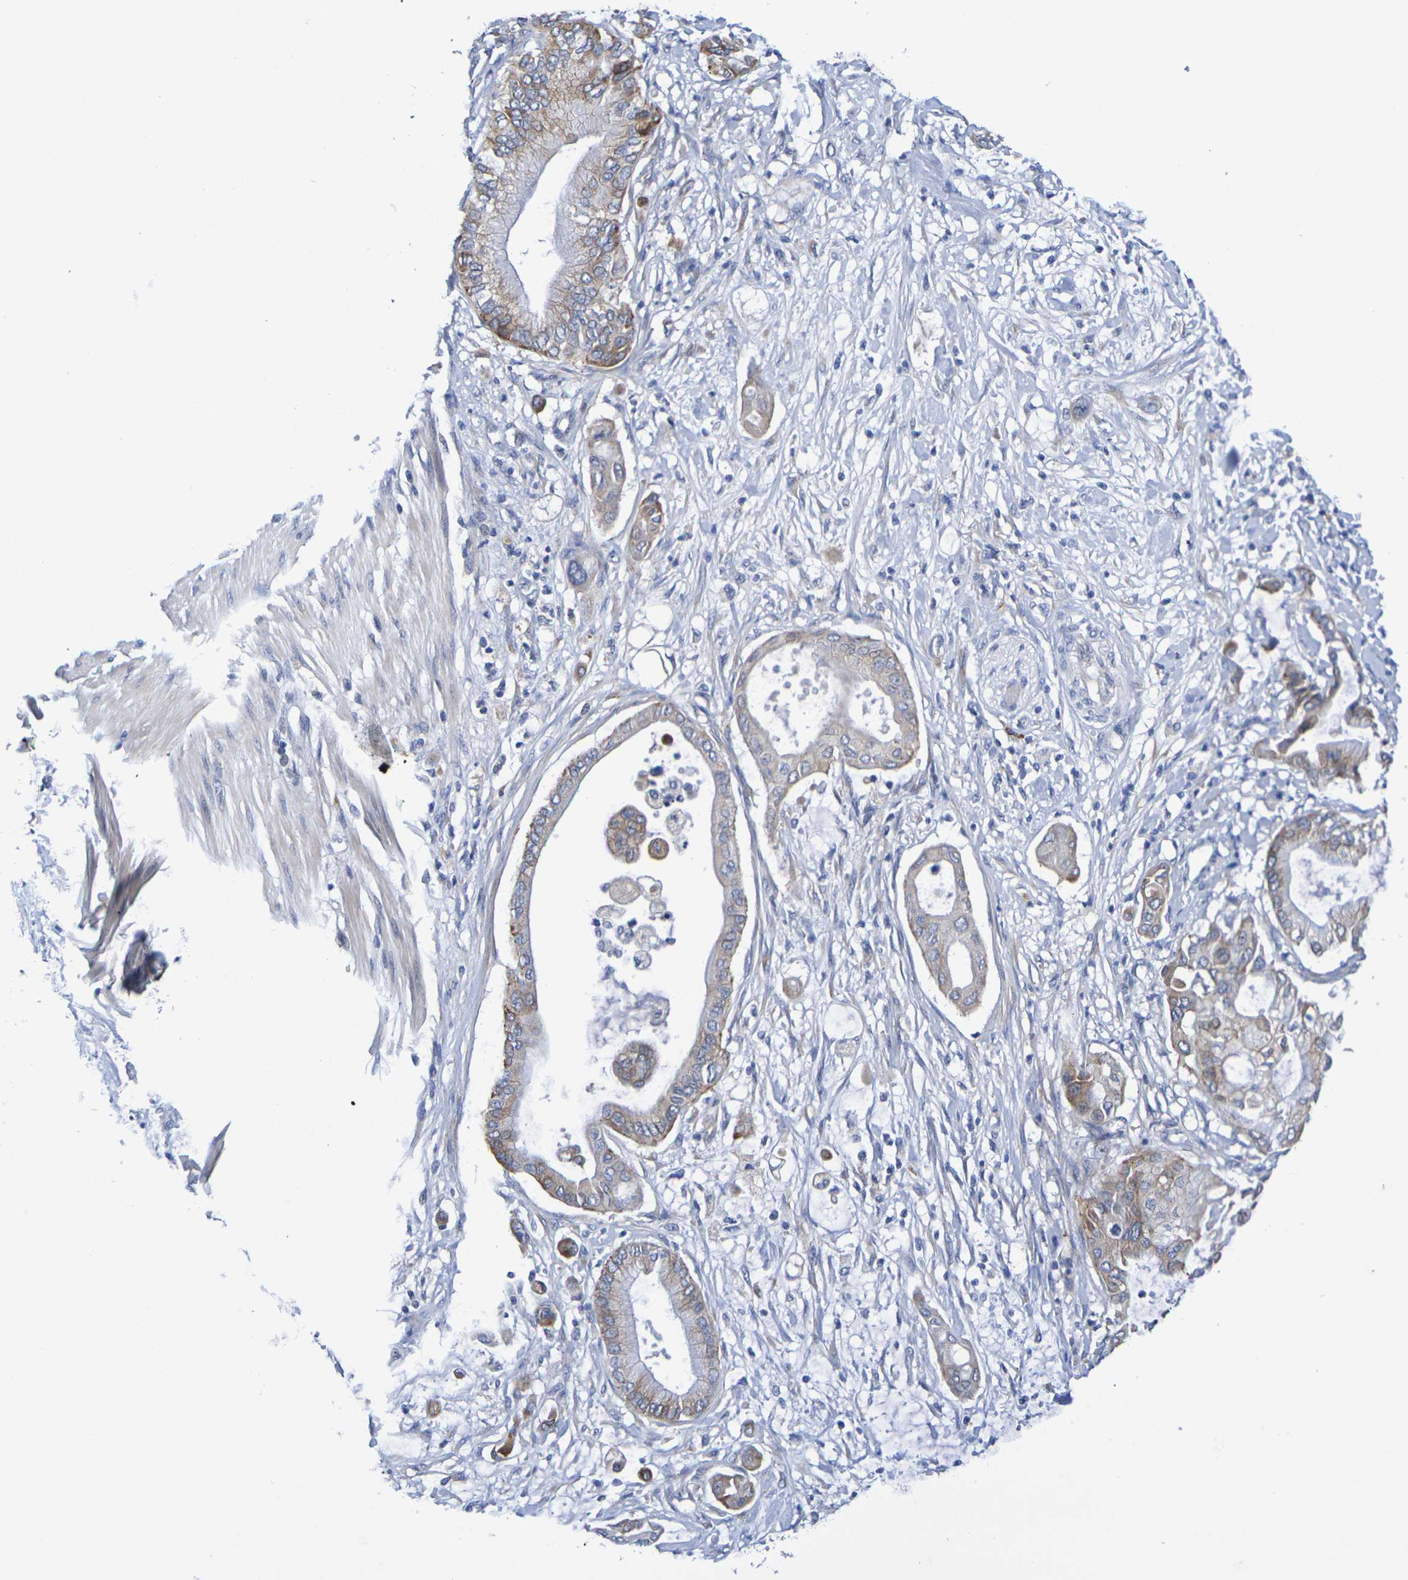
{"staining": {"intensity": "moderate", "quantity": "25%-75%", "location": "cytoplasmic/membranous"}, "tissue": "pancreatic cancer", "cell_type": "Tumor cells", "image_type": "cancer", "snomed": [{"axis": "morphology", "description": "Adenocarcinoma, NOS"}, {"axis": "morphology", "description": "Adenocarcinoma, metastatic, NOS"}, {"axis": "topography", "description": "Lymph node"}, {"axis": "topography", "description": "Pancreas"}, {"axis": "topography", "description": "Duodenum"}], "caption": "Tumor cells display moderate cytoplasmic/membranous positivity in about 25%-75% of cells in pancreatic metastatic adenocarcinoma. The staining was performed using DAB, with brown indicating positive protein expression. Nuclei are stained blue with hematoxylin.", "gene": "SDC4", "patient": {"sex": "female", "age": 64}}